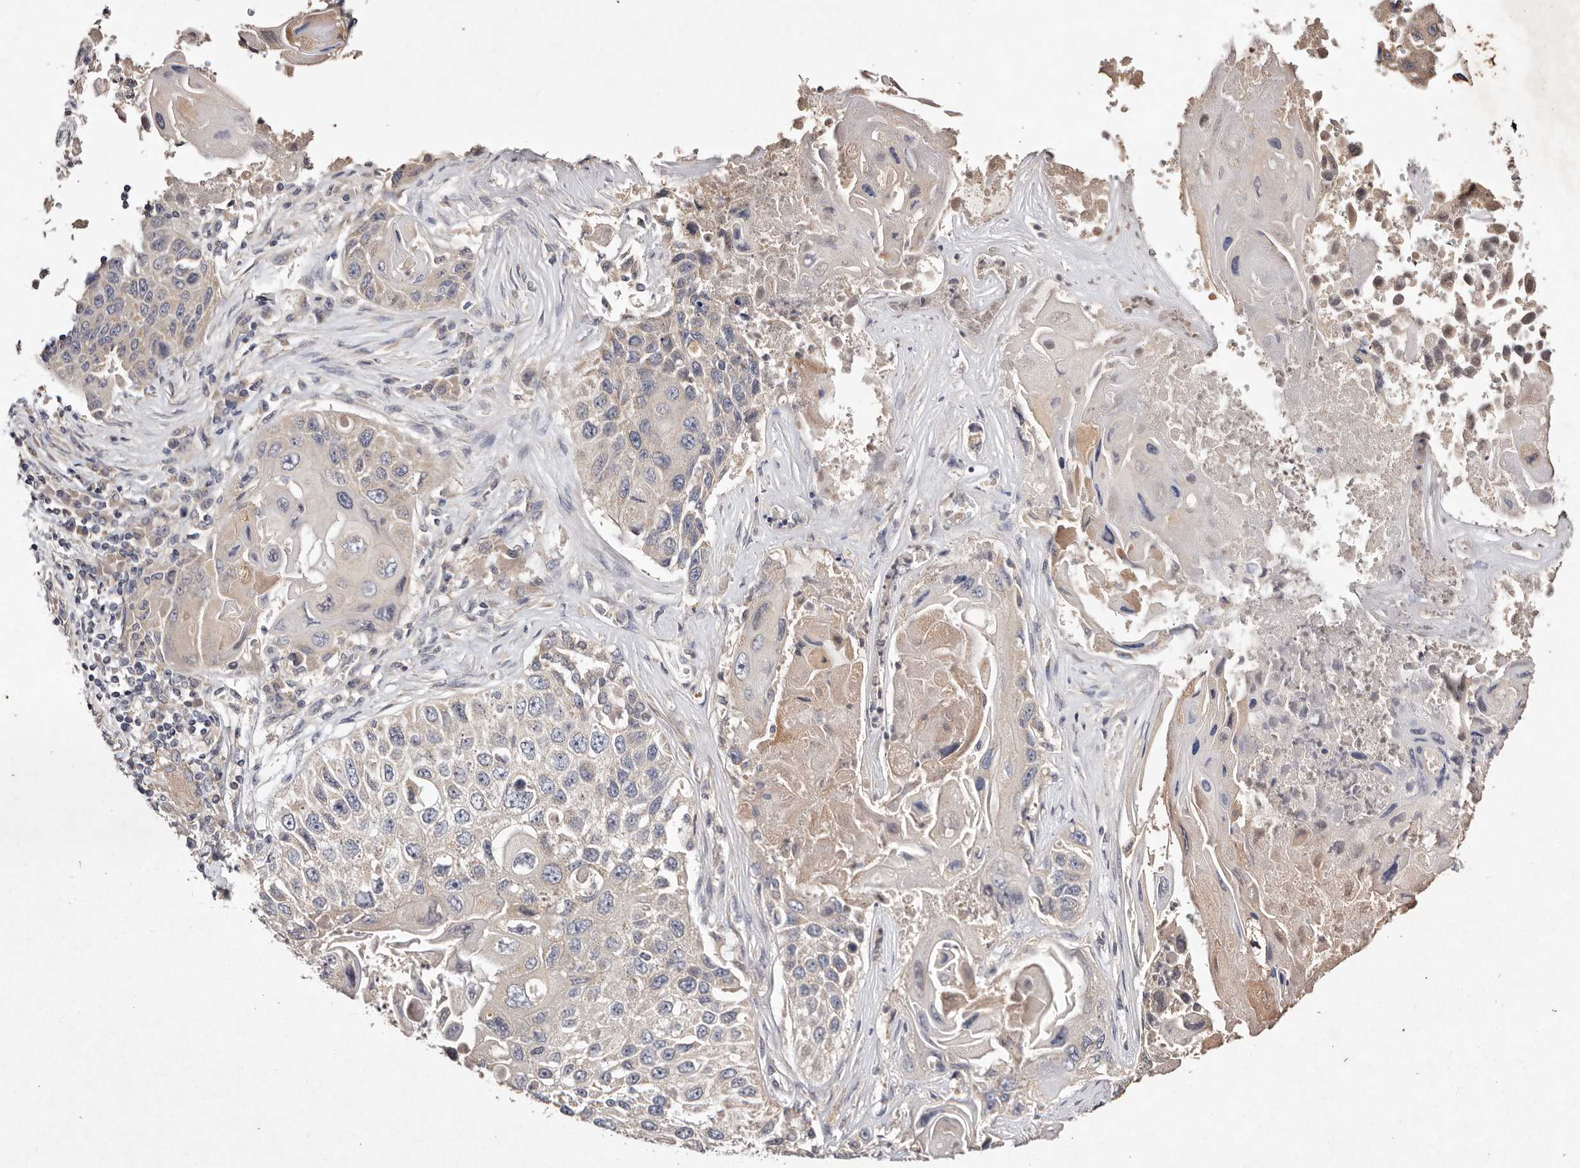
{"staining": {"intensity": "negative", "quantity": "none", "location": "none"}, "tissue": "lung cancer", "cell_type": "Tumor cells", "image_type": "cancer", "snomed": [{"axis": "morphology", "description": "Squamous cell carcinoma, NOS"}, {"axis": "topography", "description": "Lung"}], "caption": "This is a micrograph of immunohistochemistry (IHC) staining of lung squamous cell carcinoma, which shows no positivity in tumor cells.", "gene": "TSC2", "patient": {"sex": "male", "age": 61}}